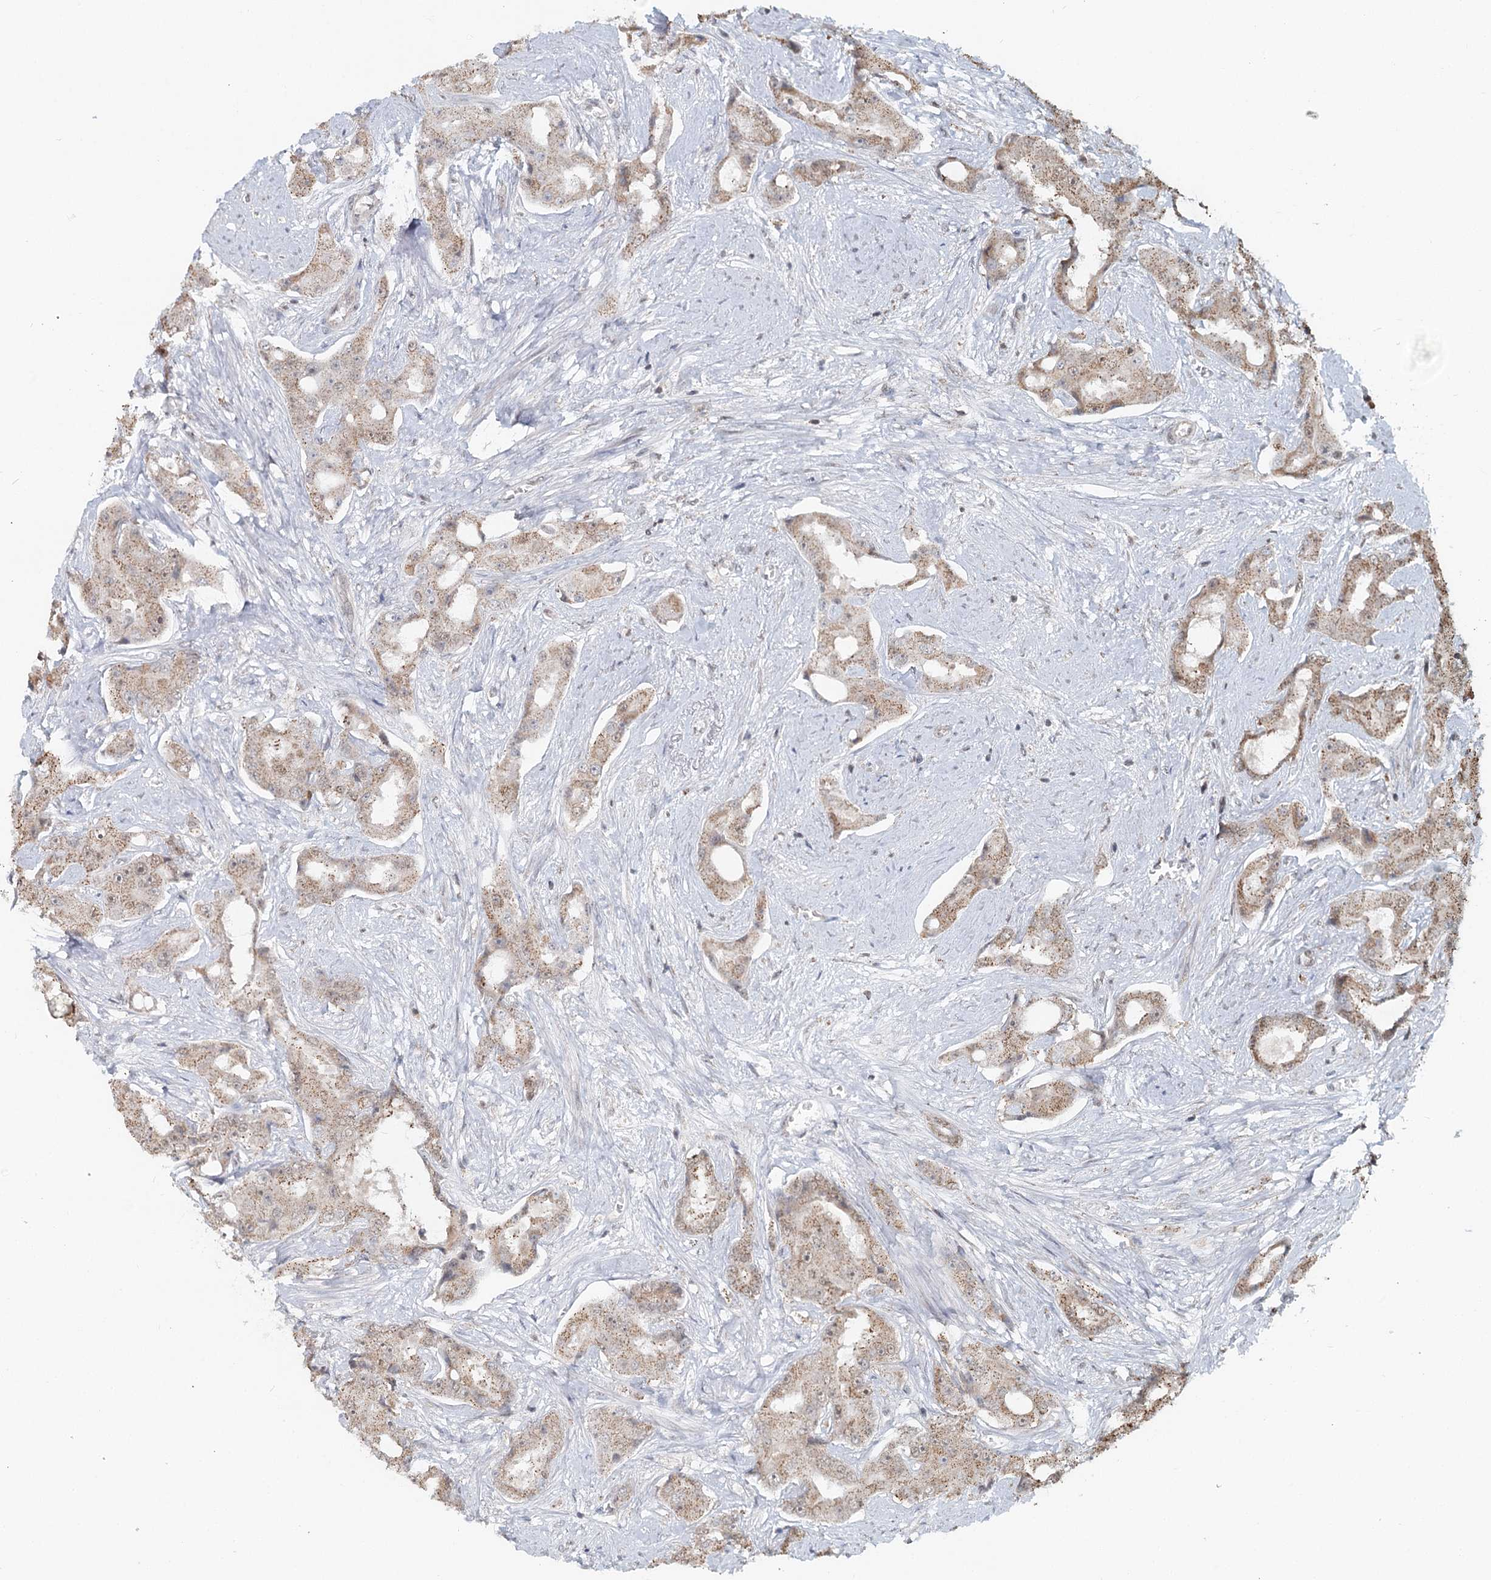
{"staining": {"intensity": "weak", "quantity": "25%-75%", "location": "cytoplasmic/membranous,nuclear"}, "tissue": "prostate cancer", "cell_type": "Tumor cells", "image_type": "cancer", "snomed": [{"axis": "morphology", "description": "Adenocarcinoma, High grade"}, {"axis": "topography", "description": "Prostate"}], "caption": "Prostate adenocarcinoma (high-grade) stained with immunohistochemistry (IHC) shows weak cytoplasmic/membranous and nuclear expression in approximately 25%-75% of tumor cells.", "gene": "GPALPP1", "patient": {"sex": "male", "age": 73}}